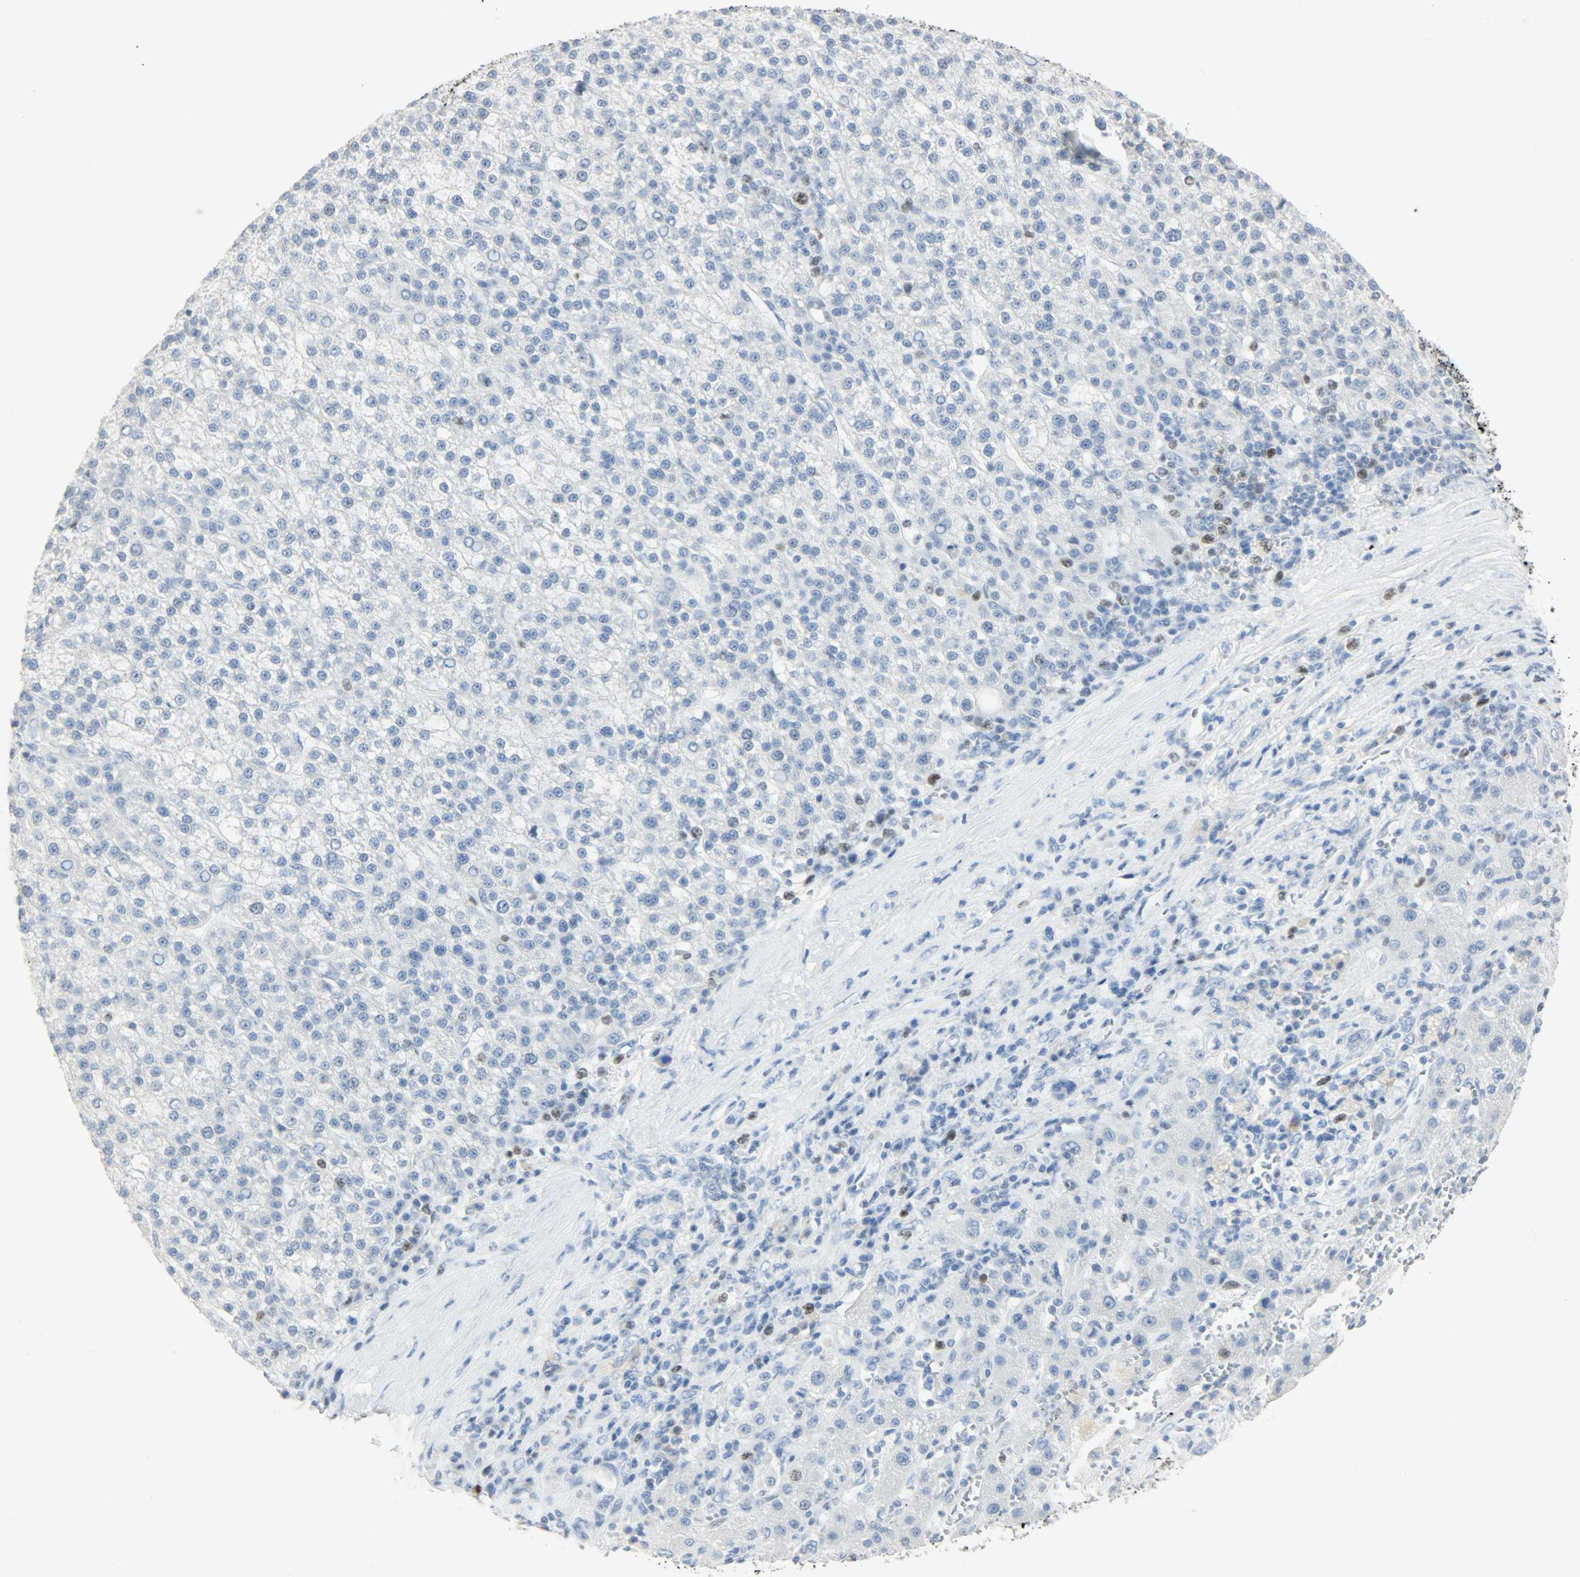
{"staining": {"intensity": "negative", "quantity": "none", "location": "none"}, "tissue": "liver cancer", "cell_type": "Tumor cells", "image_type": "cancer", "snomed": [{"axis": "morphology", "description": "Carcinoma, Hepatocellular, NOS"}, {"axis": "topography", "description": "Liver"}], "caption": "Liver cancer was stained to show a protein in brown. There is no significant expression in tumor cells.", "gene": "HELLS", "patient": {"sex": "female", "age": 58}}